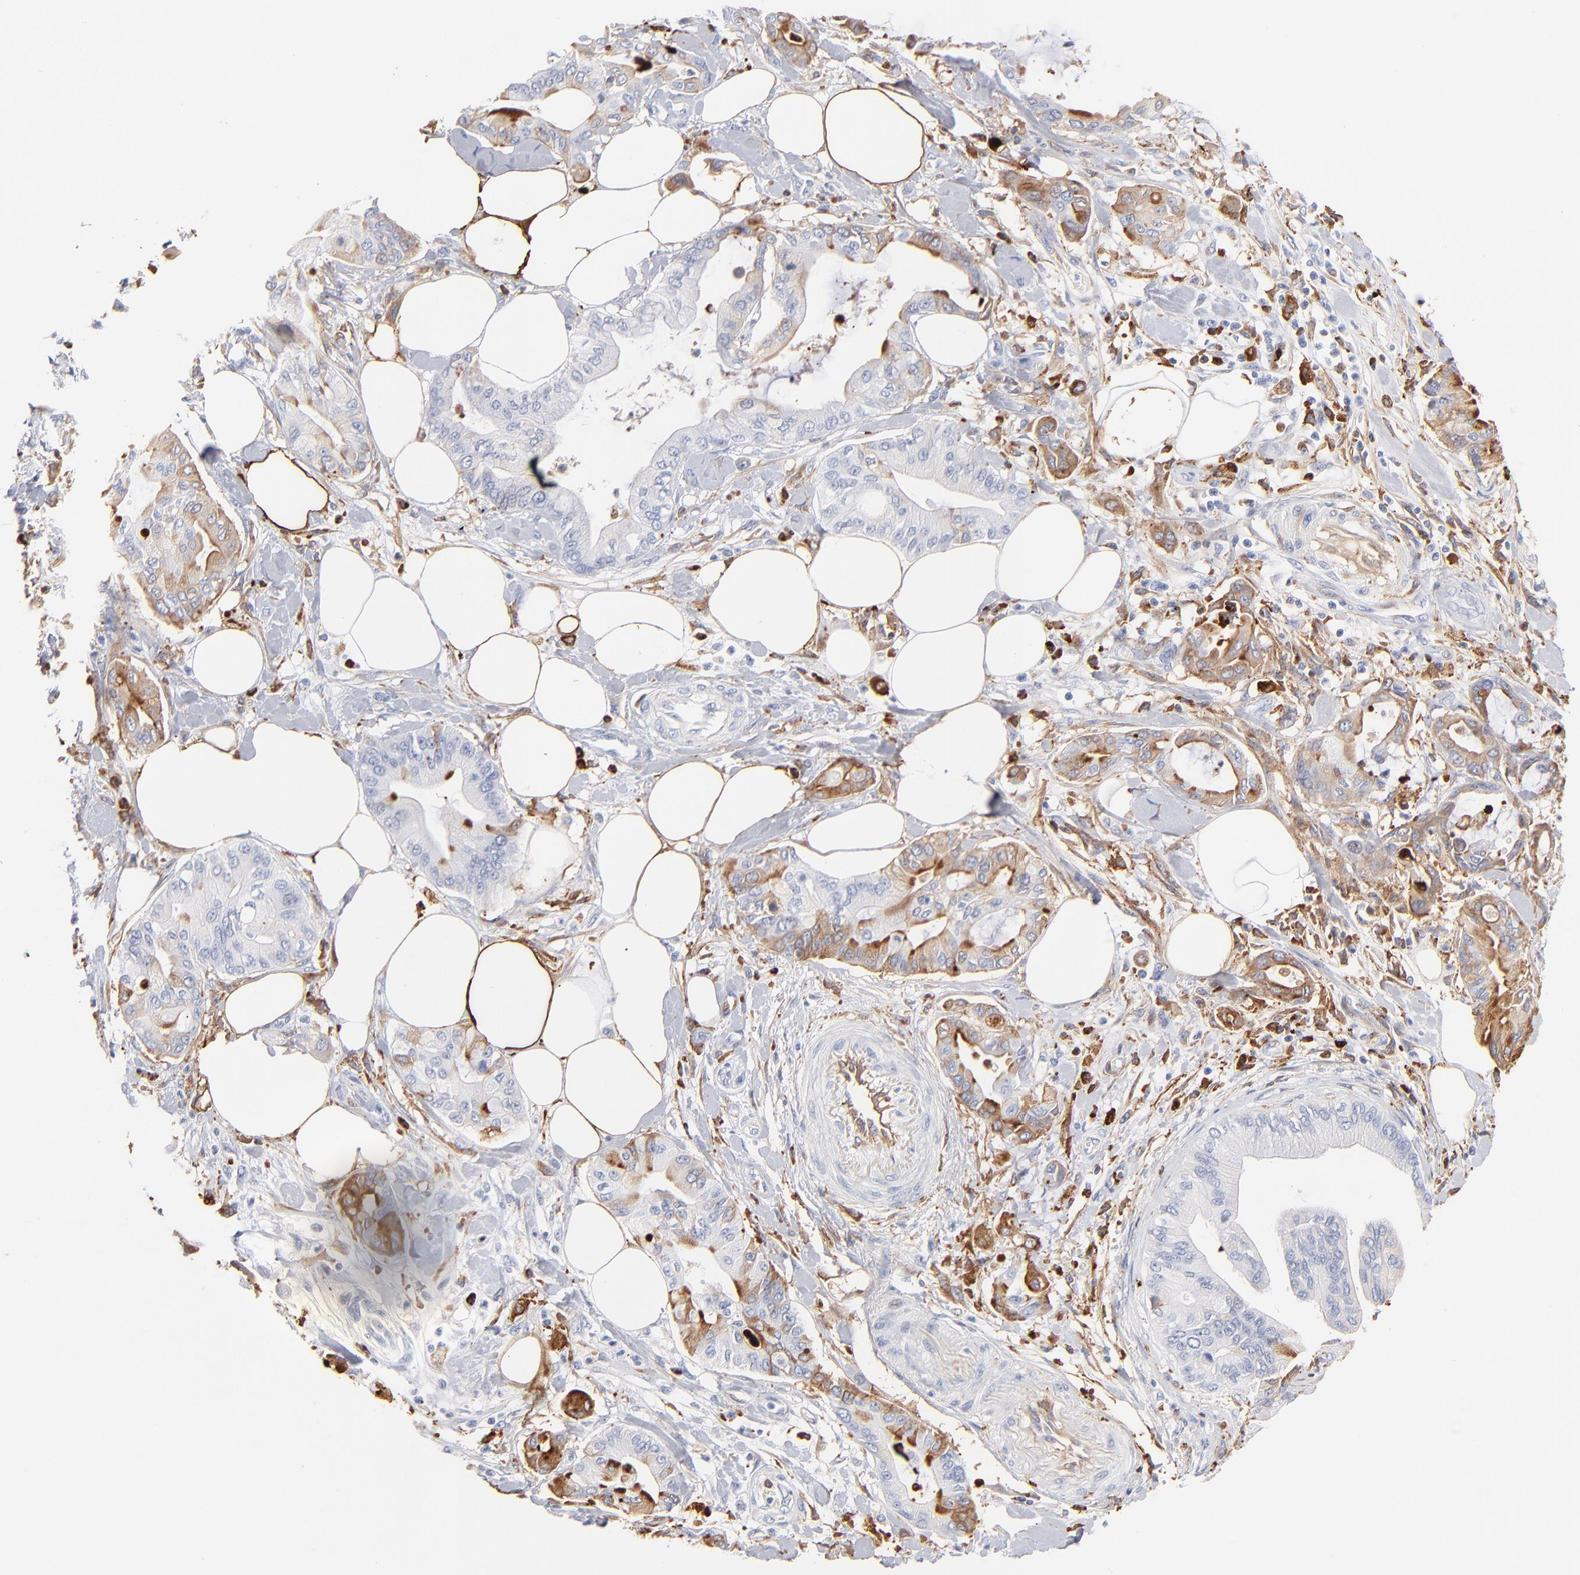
{"staining": {"intensity": "weak", "quantity": "<25%", "location": "cytoplasmic/membranous"}, "tissue": "pancreatic cancer", "cell_type": "Tumor cells", "image_type": "cancer", "snomed": [{"axis": "morphology", "description": "Adenocarcinoma, NOS"}, {"axis": "morphology", "description": "Adenocarcinoma, metastatic, NOS"}, {"axis": "topography", "description": "Lymph node"}, {"axis": "topography", "description": "Pancreas"}, {"axis": "topography", "description": "Duodenum"}], "caption": "Immunohistochemistry histopathology image of neoplastic tissue: pancreatic cancer stained with DAB shows no significant protein positivity in tumor cells.", "gene": "APOH", "patient": {"sex": "female", "age": 64}}